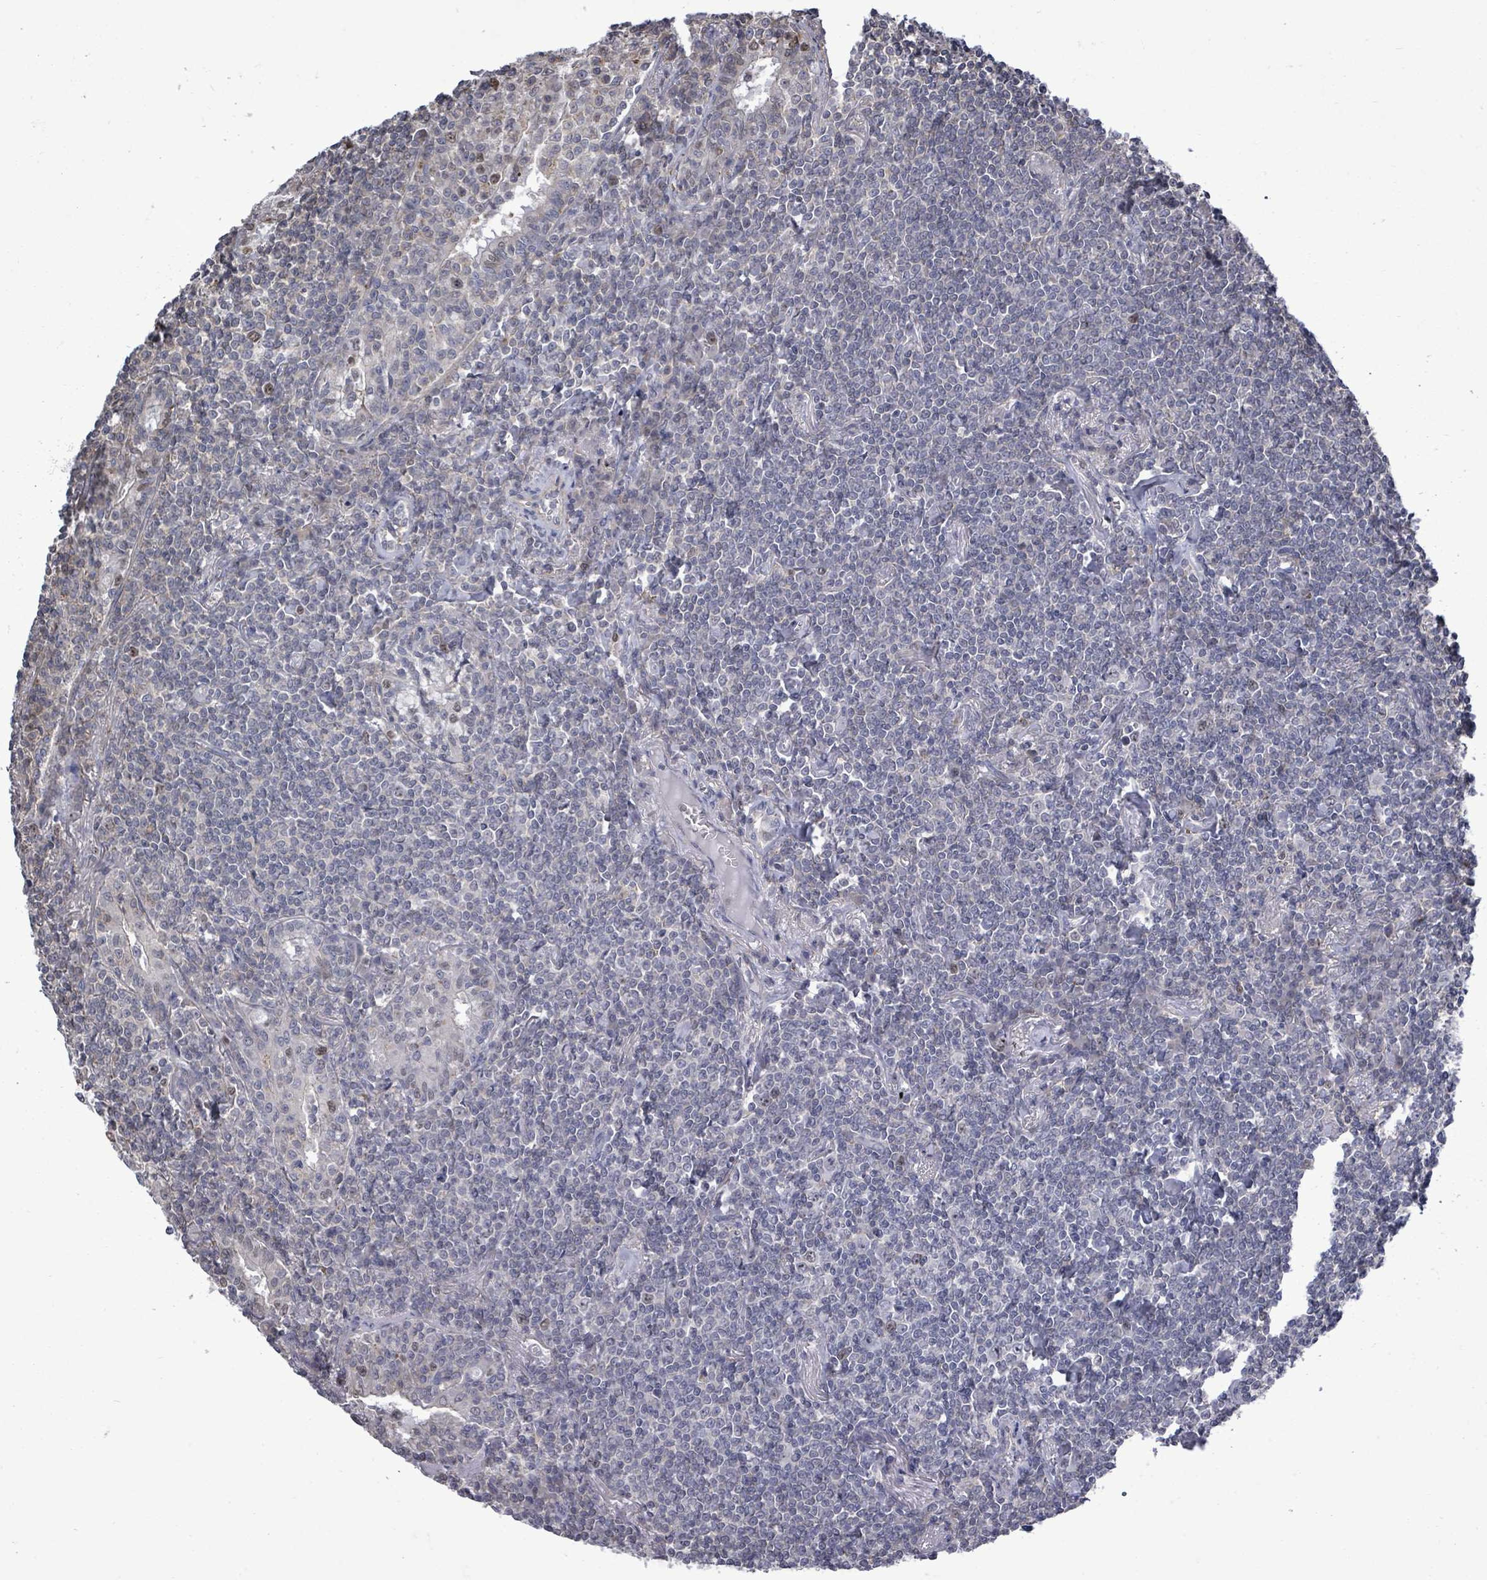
{"staining": {"intensity": "negative", "quantity": "none", "location": "none"}, "tissue": "lymphoma", "cell_type": "Tumor cells", "image_type": "cancer", "snomed": [{"axis": "morphology", "description": "Malignant lymphoma, non-Hodgkin's type, Low grade"}, {"axis": "topography", "description": "Lung"}], "caption": "Tumor cells are negative for brown protein staining in lymphoma.", "gene": "PAPSS1", "patient": {"sex": "female", "age": 71}}